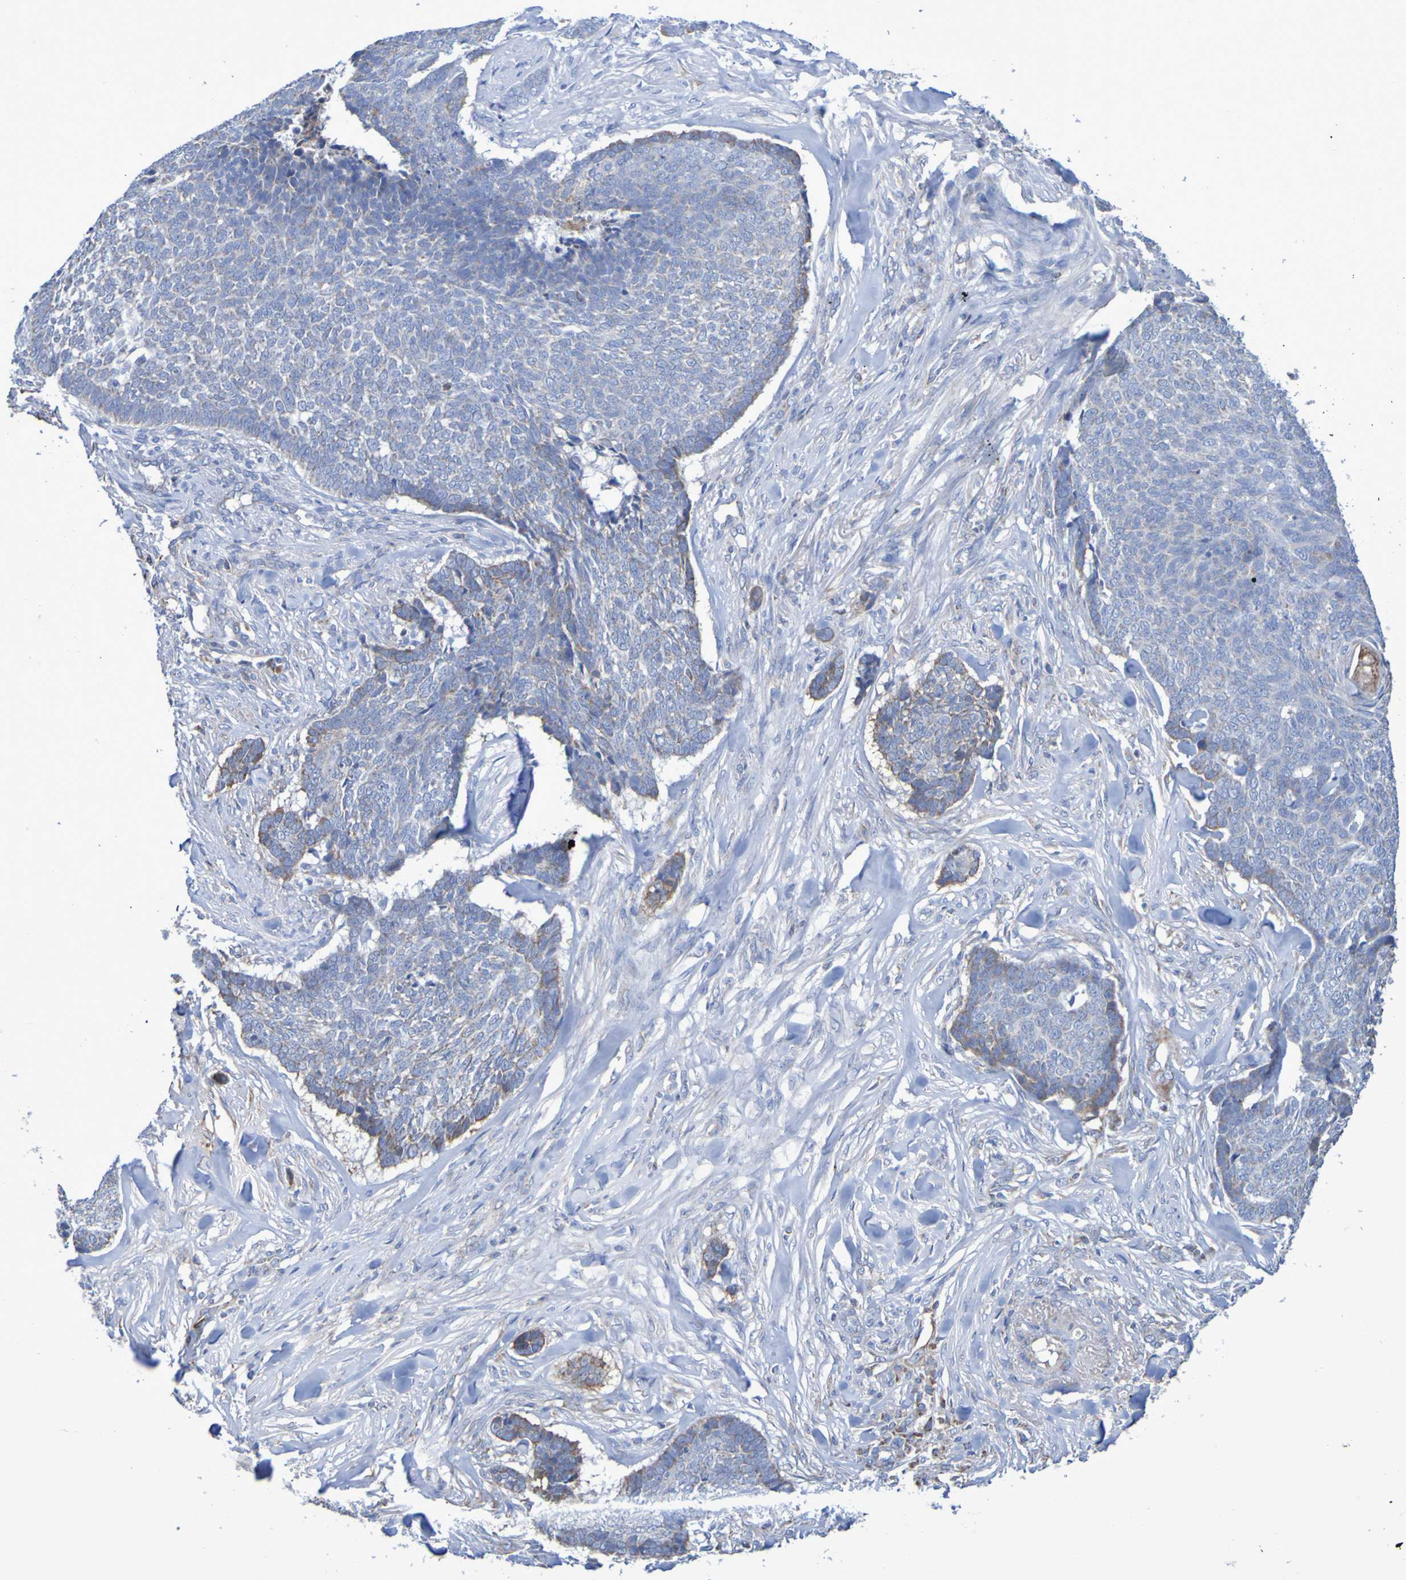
{"staining": {"intensity": "weak", "quantity": "<25%", "location": "cytoplasmic/membranous"}, "tissue": "skin cancer", "cell_type": "Tumor cells", "image_type": "cancer", "snomed": [{"axis": "morphology", "description": "Basal cell carcinoma"}, {"axis": "topography", "description": "Skin"}], "caption": "This is a photomicrograph of IHC staining of skin cancer (basal cell carcinoma), which shows no expression in tumor cells.", "gene": "CNTN2", "patient": {"sex": "male", "age": 84}}